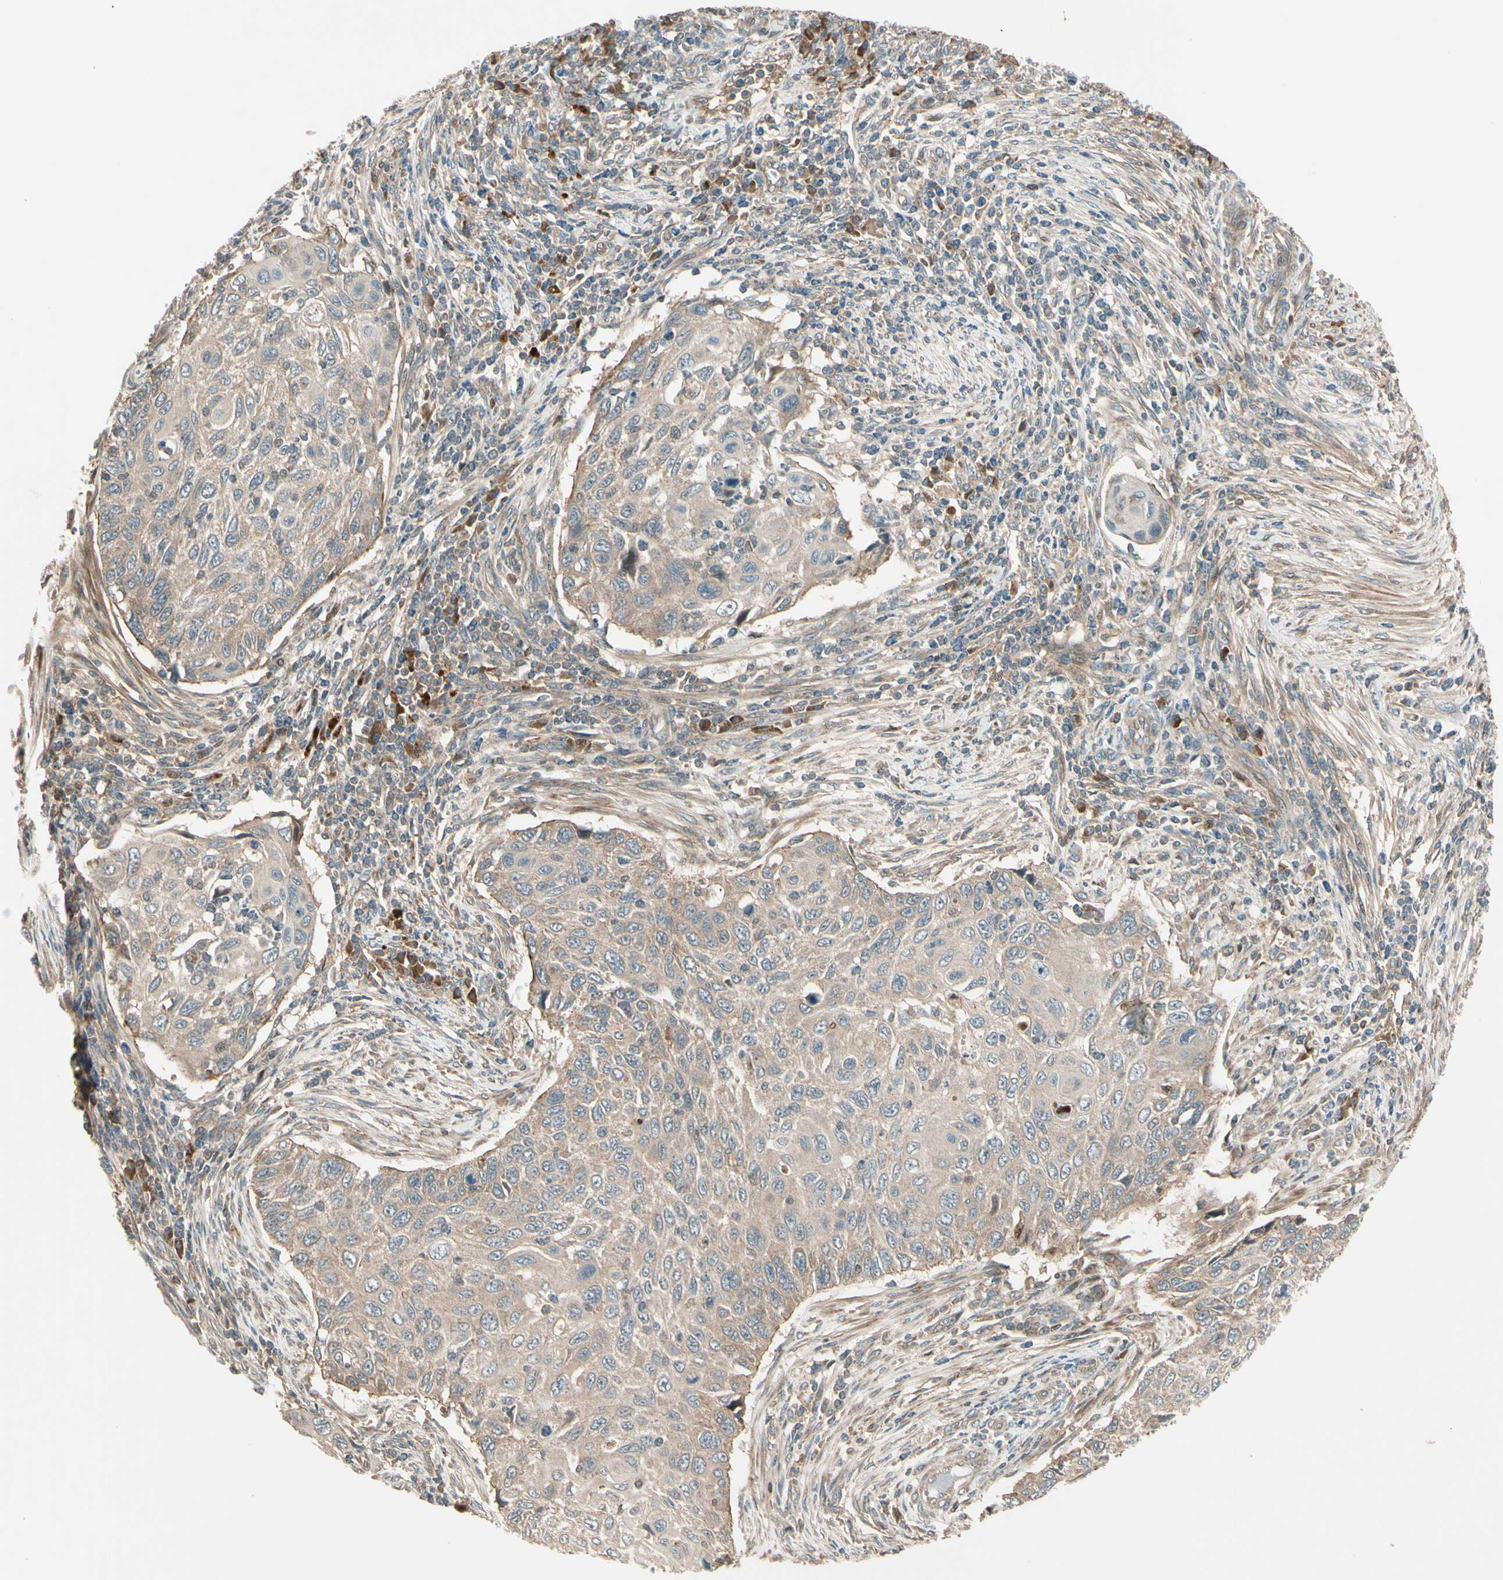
{"staining": {"intensity": "weak", "quantity": ">75%", "location": "cytoplasmic/membranous"}, "tissue": "cervical cancer", "cell_type": "Tumor cells", "image_type": "cancer", "snomed": [{"axis": "morphology", "description": "Squamous cell carcinoma, NOS"}, {"axis": "topography", "description": "Cervix"}], "caption": "Cervical cancer (squamous cell carcinoma) was stained to show a protein in brown. There is low levels of weak cytoplasmic/membranous expression in approximately >75% of tumor cells. (IHC, brightfield microscopy, high magnification).", "gene": "ACVR1C", "patient": {"sex": "female", "age": 70}}